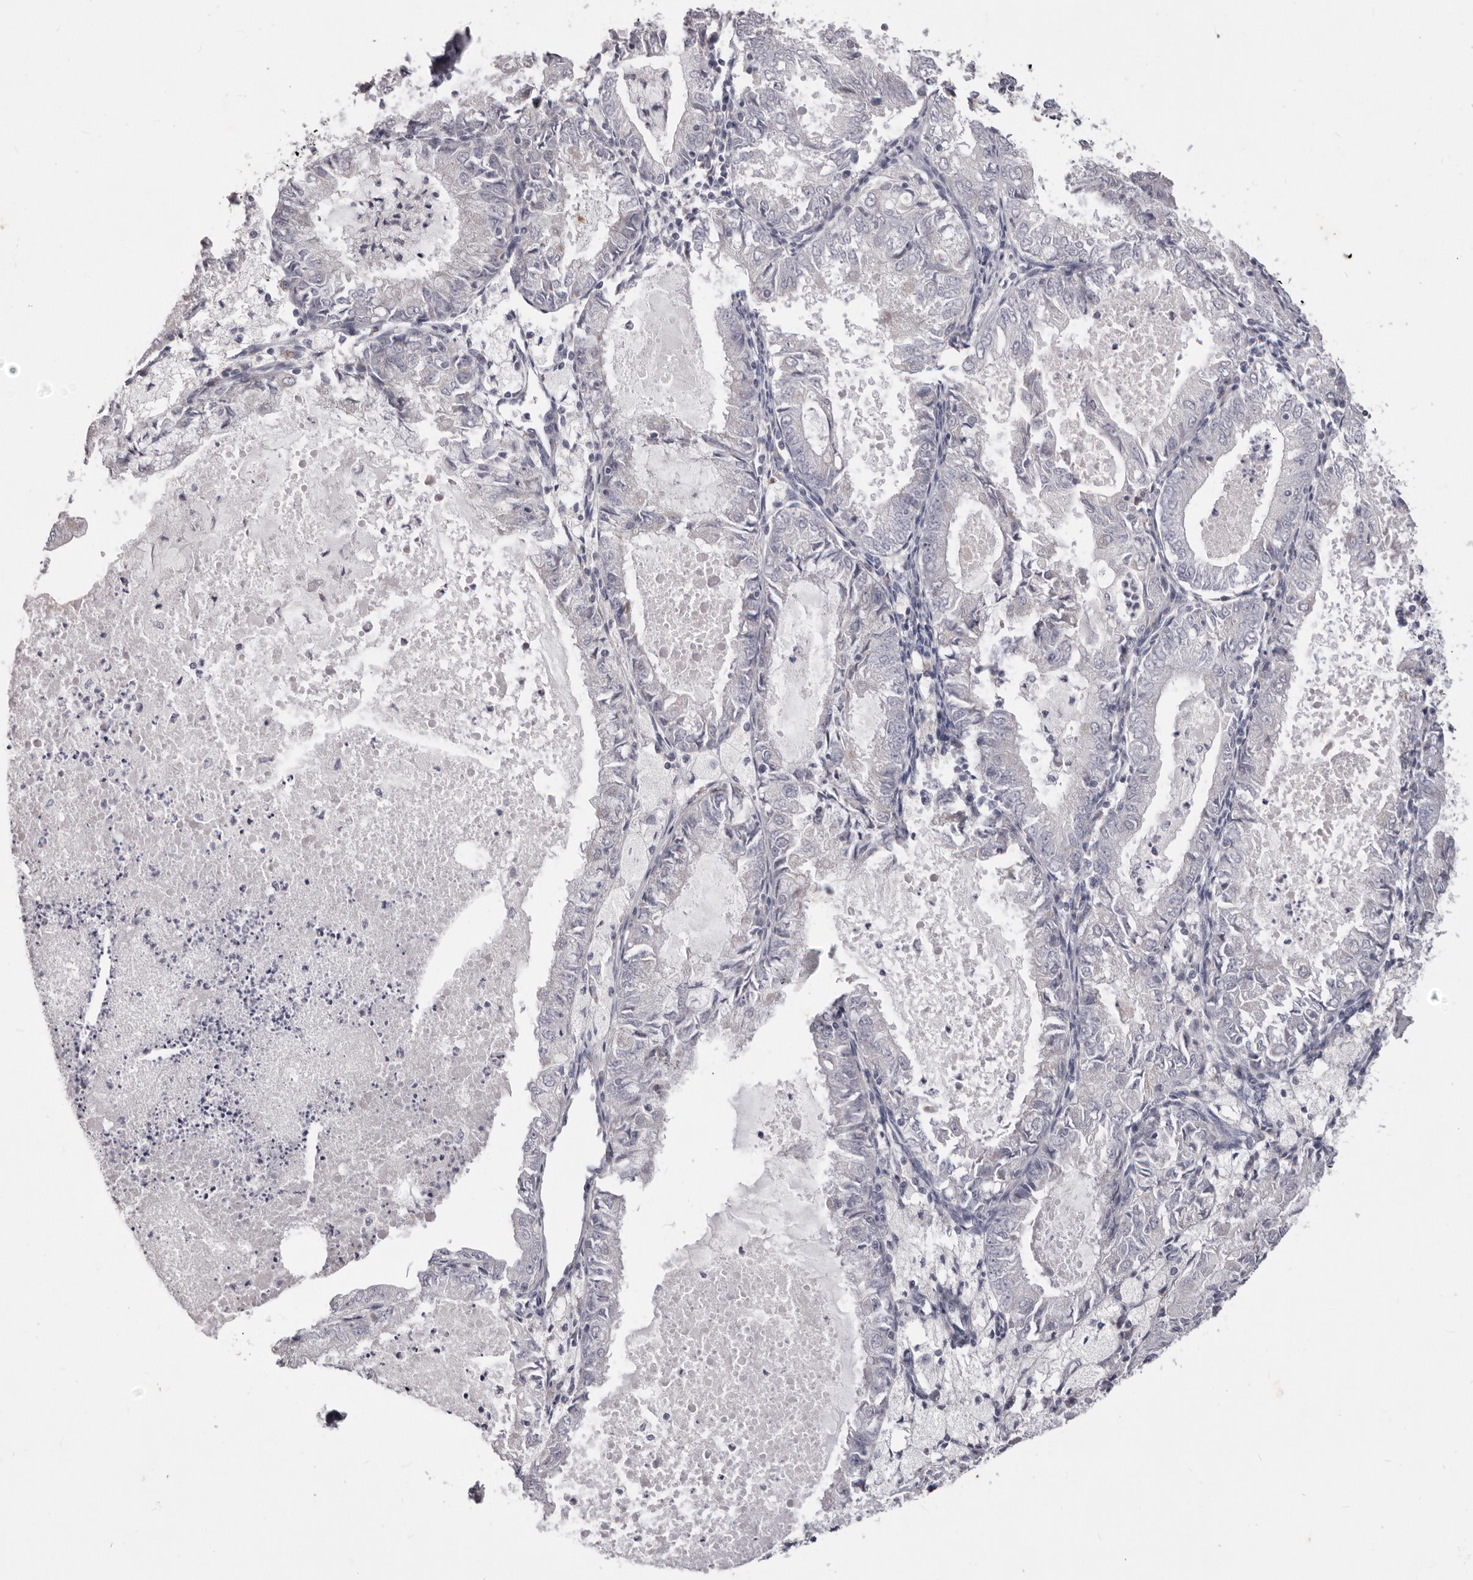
{"staining": {"intensity": "negative", "quantity": "none", "location": "none"}, "tissue": "endometrial cancer", "cell_type": "Tumor cells", "image_type": "cancer", "snomed": [{"axis": "morphology", "description": "Adenocarcinoma, NOS"}, {"axis": "topography", "description": "Endometrium"}], "caption": "Immunohistochemistry histopathology image of endometrial cancer (adenocarcinoma) stained for a protein (brown), which reveals no staining in tumor cells. (Stains: DAB (3,3'-diaminobenzidine) IHC with hematoxylin counter stain, Microscopy: brightfield microscopy at high magnification).", "gene": "PRMT2", "patient": {"sex": "female", "age": 57}}